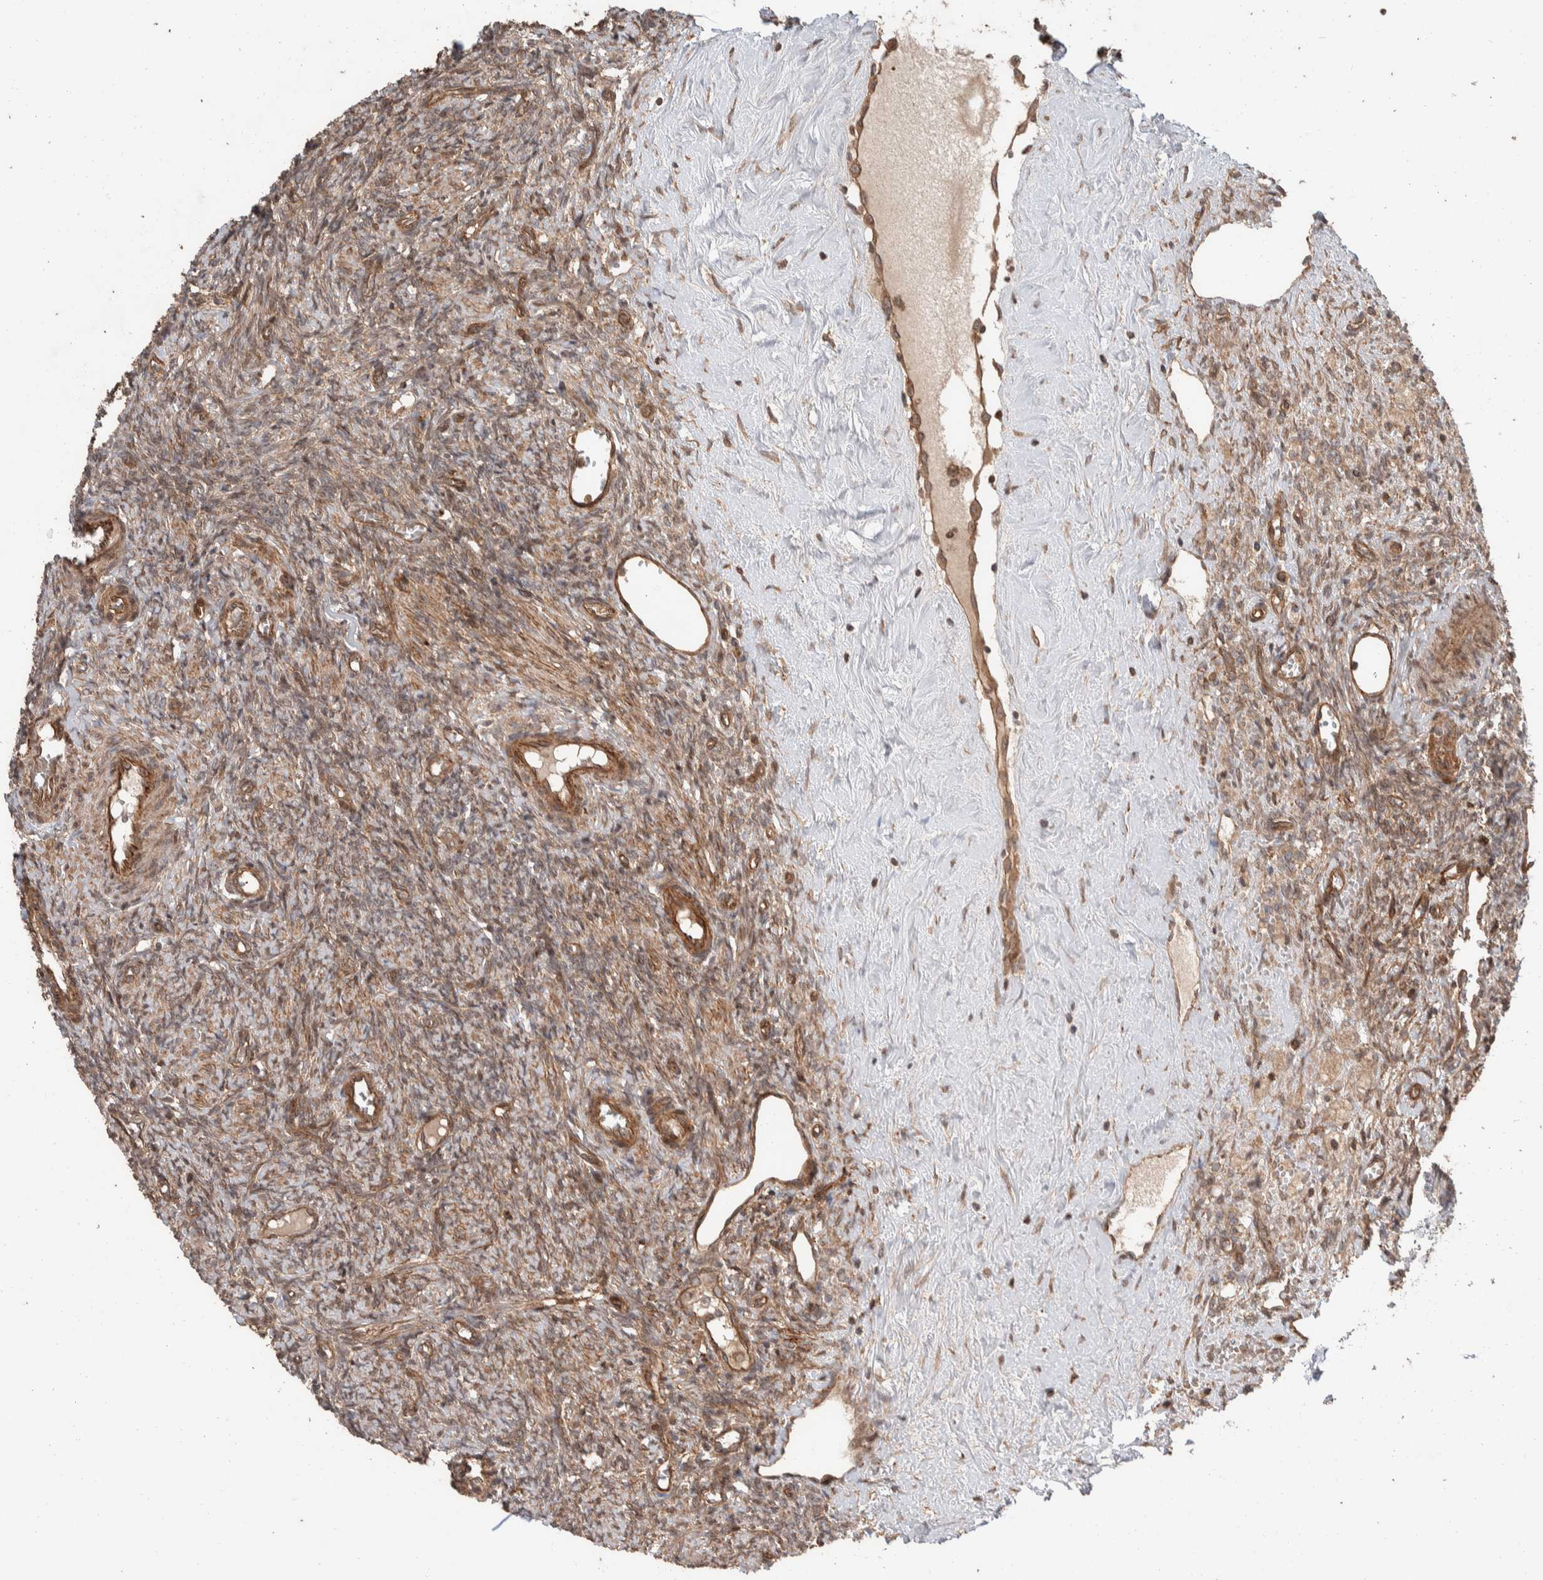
{"staining": {"intensity": "moderate", "quantity": ">75%", "location": "cytoplasmic/membranous"}, "tissue": "ovary", "cell_type": "Ovarian stroma cells", "image_type": "normal", "snomed": [{"axis": "morphology", "description": "Normal tissue, NOS"}, {"axis": "topography", "description": "Ovary"}], "caption": "Ovary stained with DAB immunohistochemistry (IHC) exhibits medium levels of moderate cytoplasmic/membranous positivity in approximately >75% of ovarian stroma cells.", "gene": "ERC1", "patient": {"sex": "female", "age": 41}}